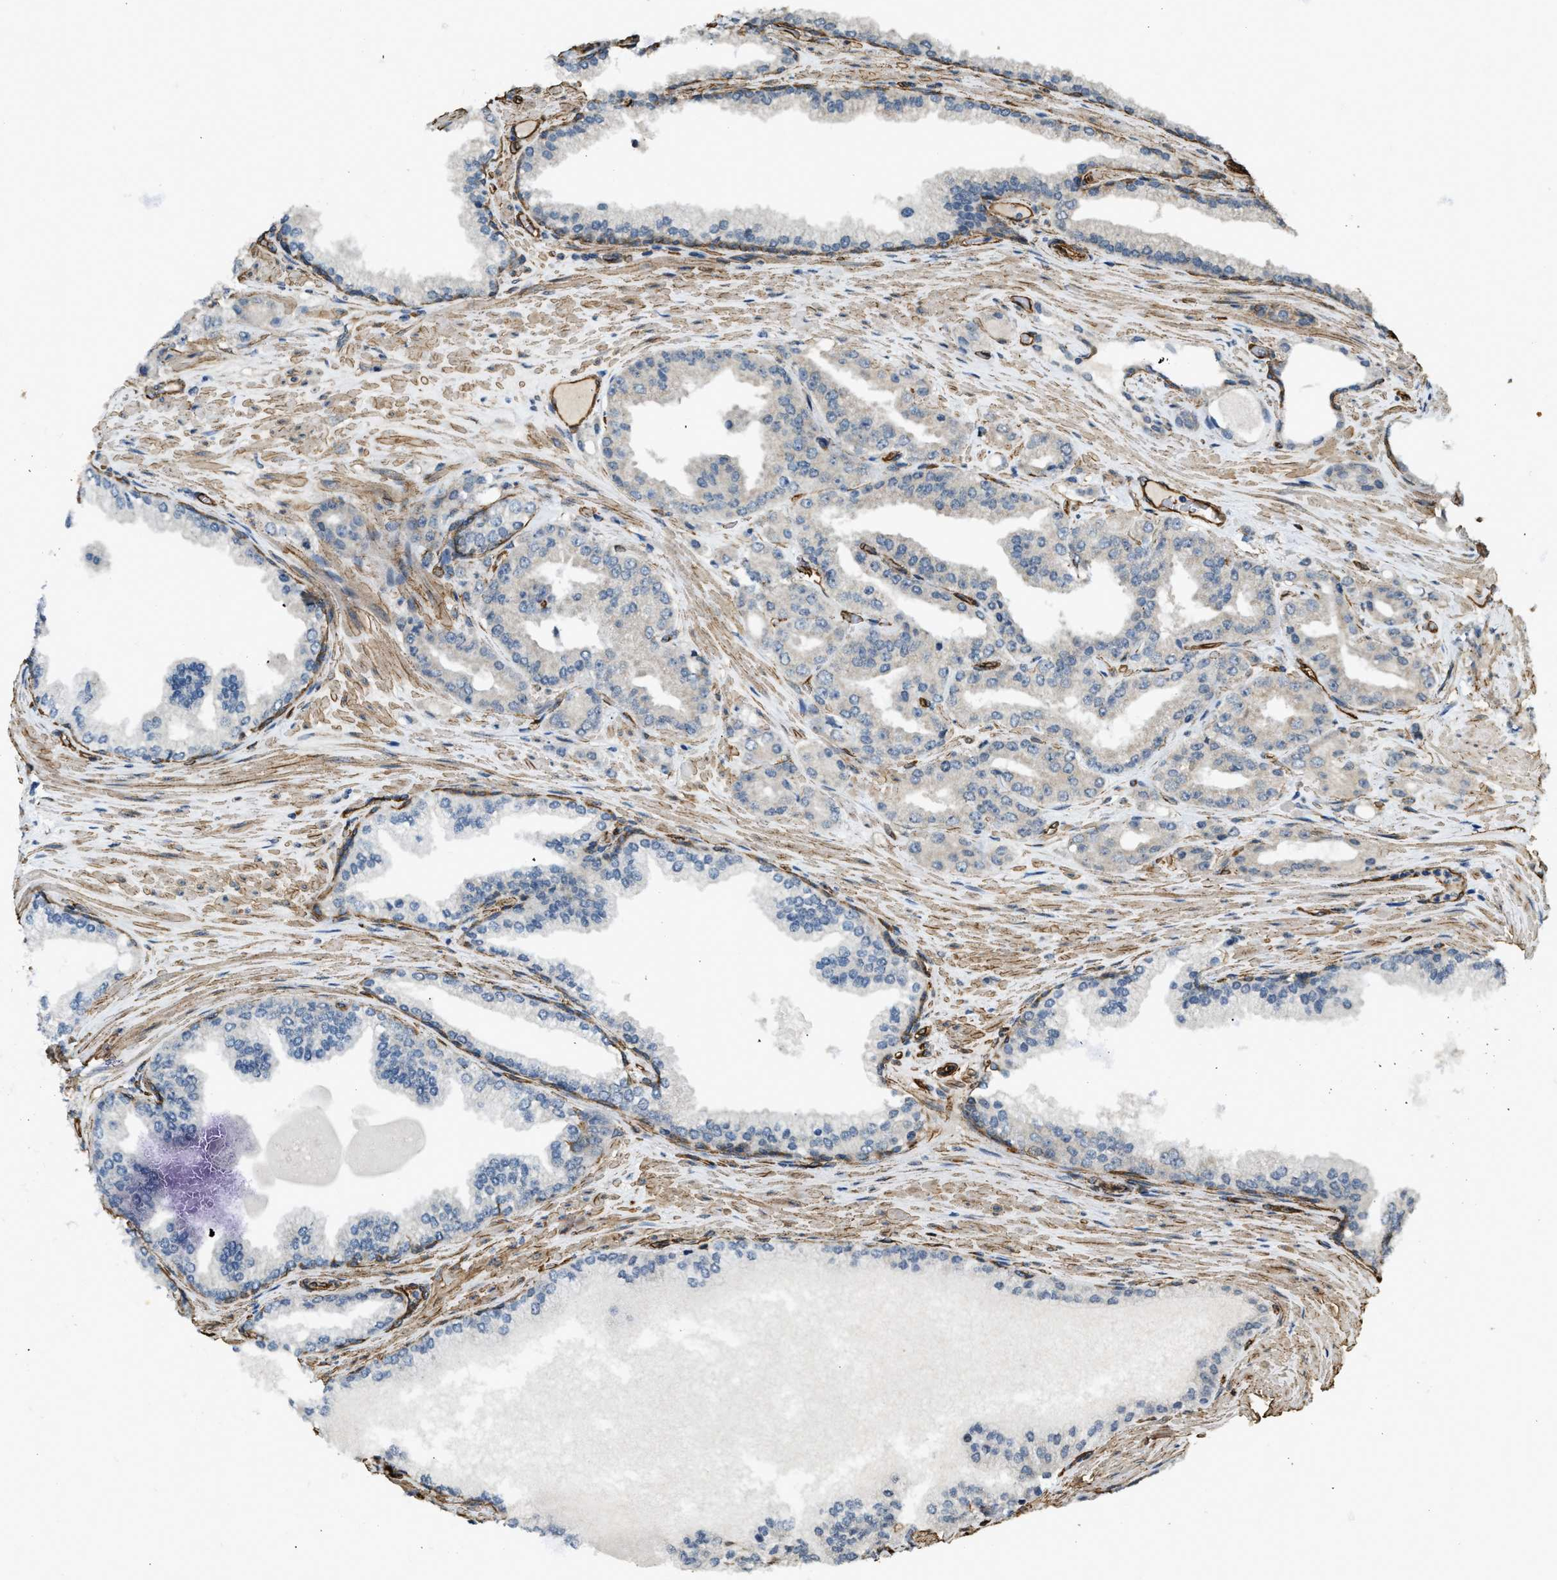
{"staining": {"intensity": "negative", "quantity": "none", "location": "none"}, "tissue": "prostate cancer", "cell_type": "Tumor cells", "image_type": "cancer", "snomed": [{"axis": "morphology", "description": "Adenocarcinoma, High grade"}, {"axis": "topography", "description": "Prostate"}], "caption": "Immunohistochemistry histopathology image of neoplastic tissue: human prostate cancer (high-grade adenocarcinoma) stained with DAB (3,3'-diaminobenzidine) shows no significant protein expression in tumor cells.", "gene": "NMB", "patient": {"sex": "male", "age": 71}}